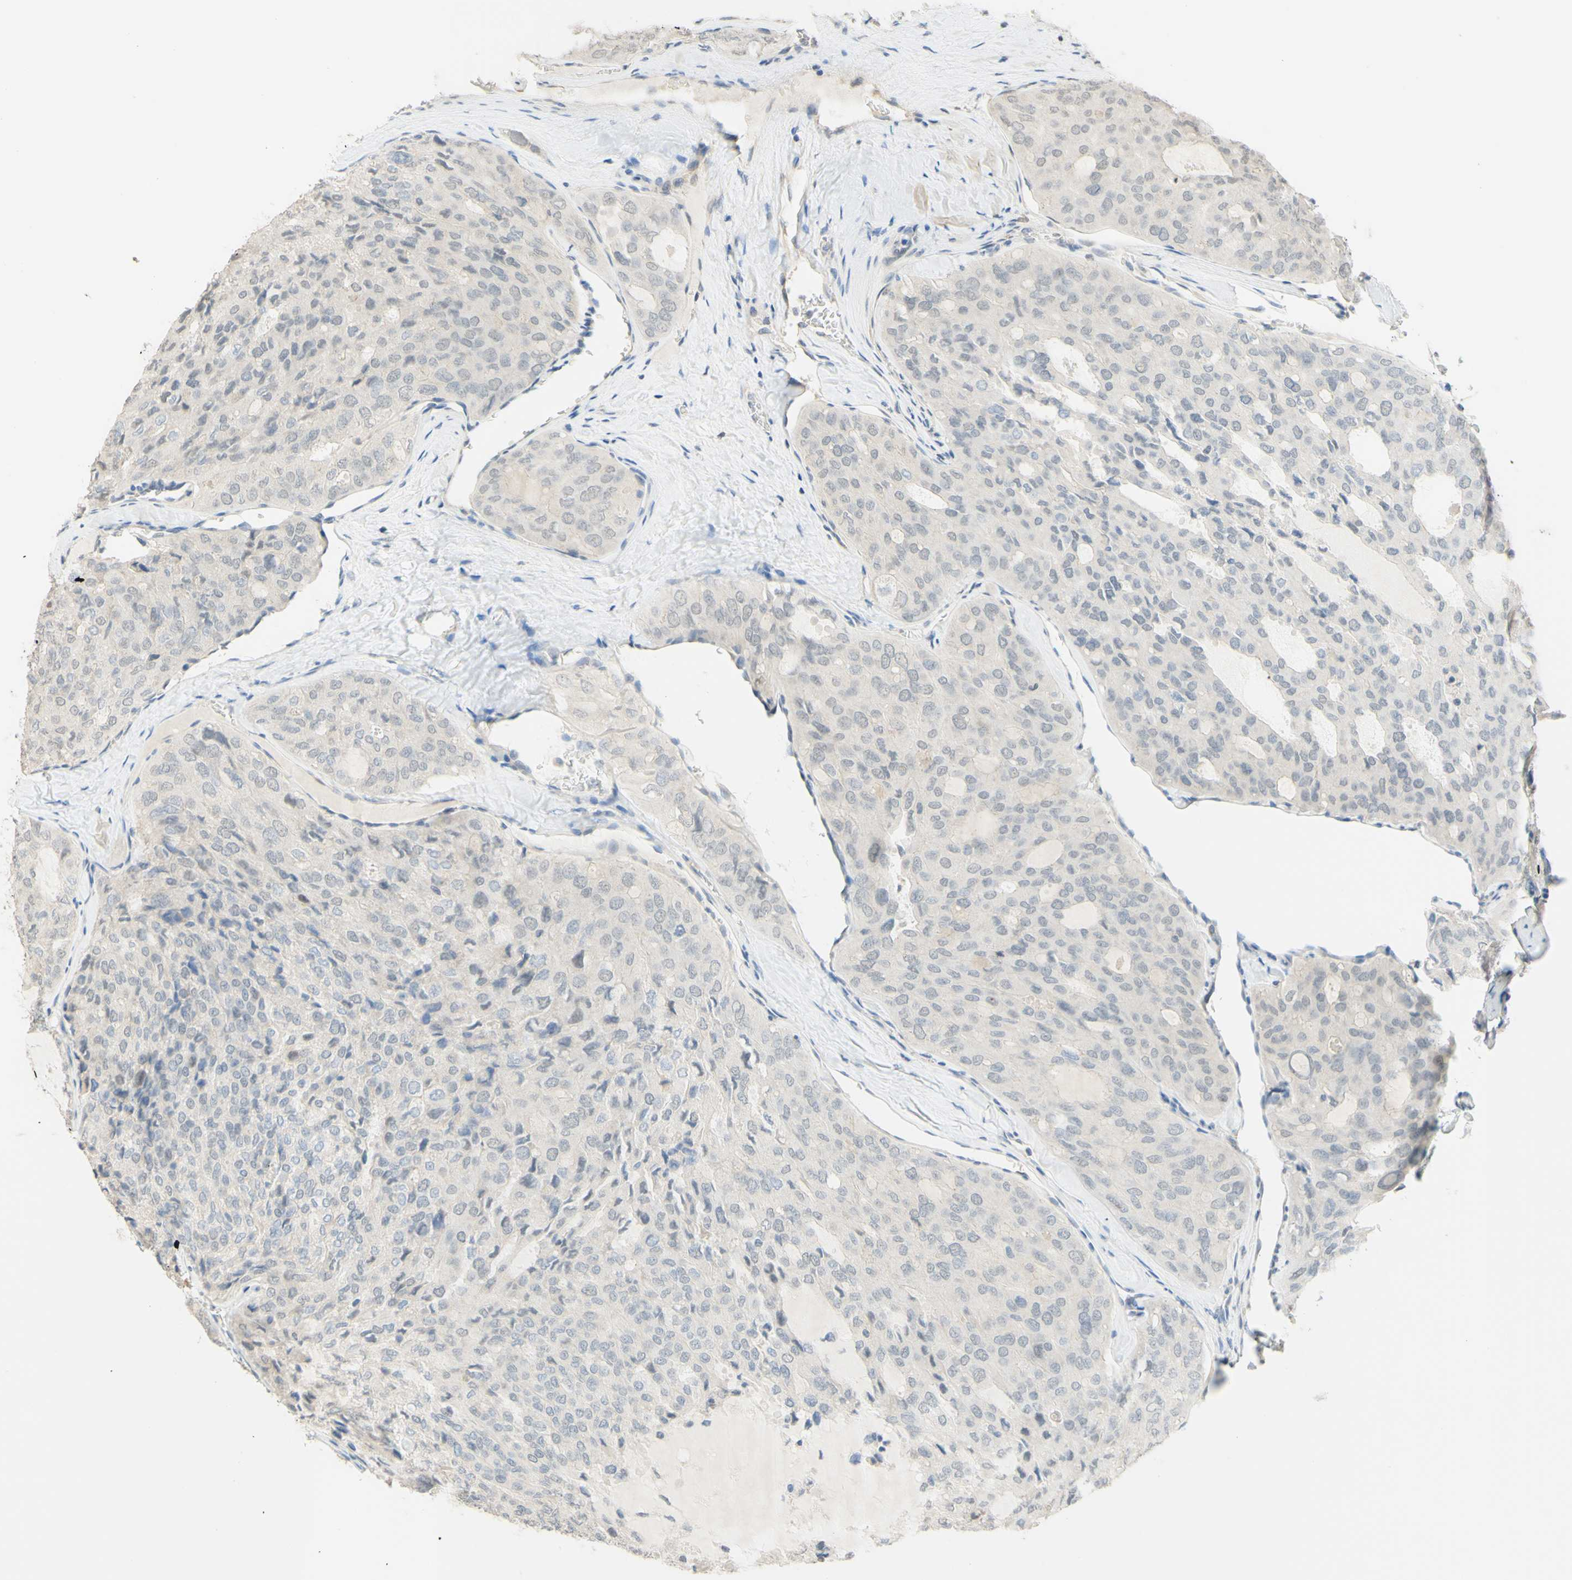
{"staining": {"intensity": "weak", "quantity": "<25%", "location": "cytoplasmic/membranous"}, "tissue": "thyroid cancer", "cell_type": "Tumor cells", "image_type": "cancer", "snomed": [{"axis": "morphology", "description": "Follicular adenoma carcinoma, NOS"}, {"axis": "topography", "description": "Thyroid gland"}], "caption": "Immunohistochemistry (IHC) image of neoplastic tissue: human thyroid cancer stained with DAB displays no significant protein staining in tumor cells. Brightfield microscopy of immunohistochemistry (IHC) stained with DAB (brown) and hematoxylin (blue), captured at high magnification.", "gene": "MAG", "patient": {"sex": "male", "age": 75}}